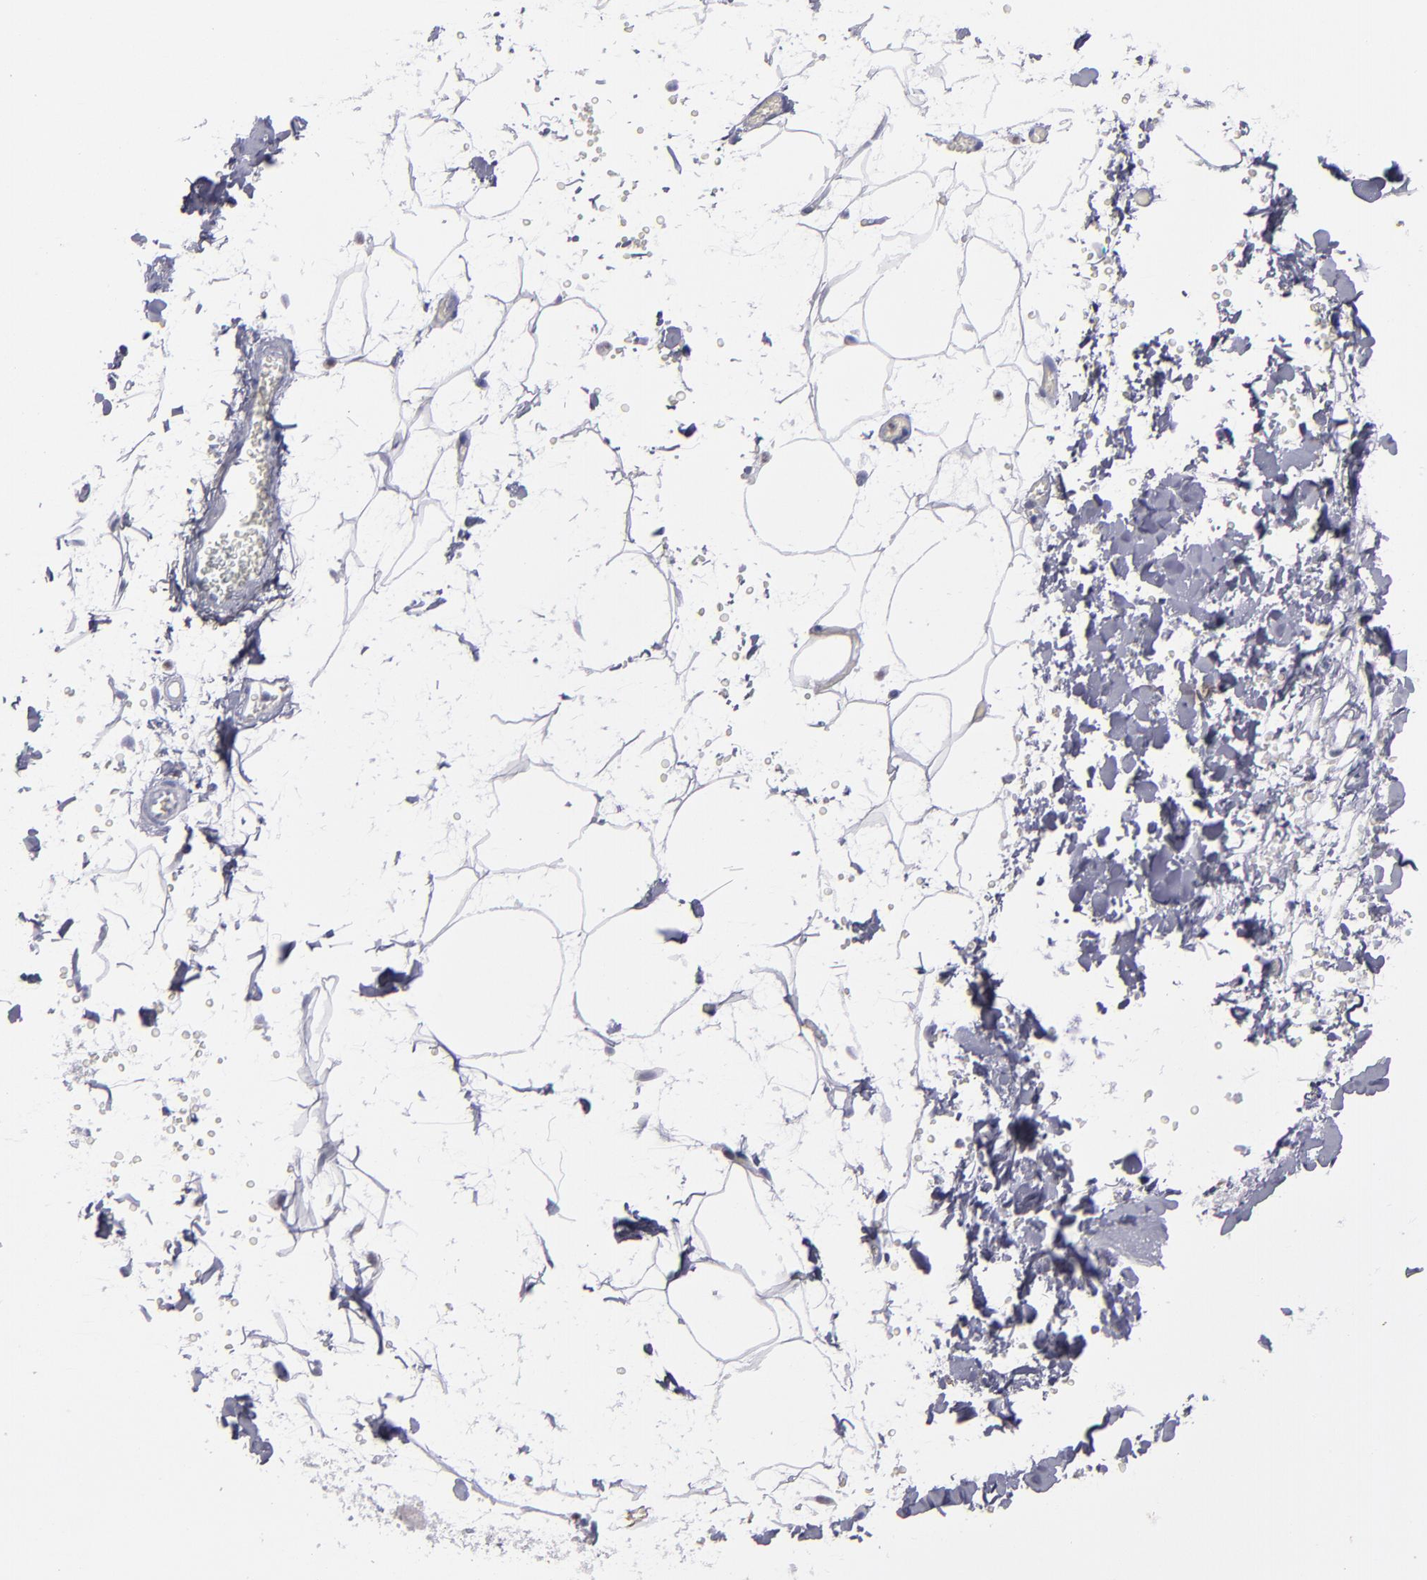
{"staining": {"intensity": "negative", "quantity": "none", "location": "none"}, "tissue": "adipose tissue", "cell_type": "Adipocytes", "image_type": "normal", "snomed": [{"axis": "morphology", "description": "Normal tissue, NOS"}, {"axis": "topography", "description": "Soft tissue"}], "caption": "Immunohistochemical staining of normal adipose tissue exhibits no significant staining in adipocytes.", "gene": "IRF8", "patient": {"sex": "male", "age": 72}}